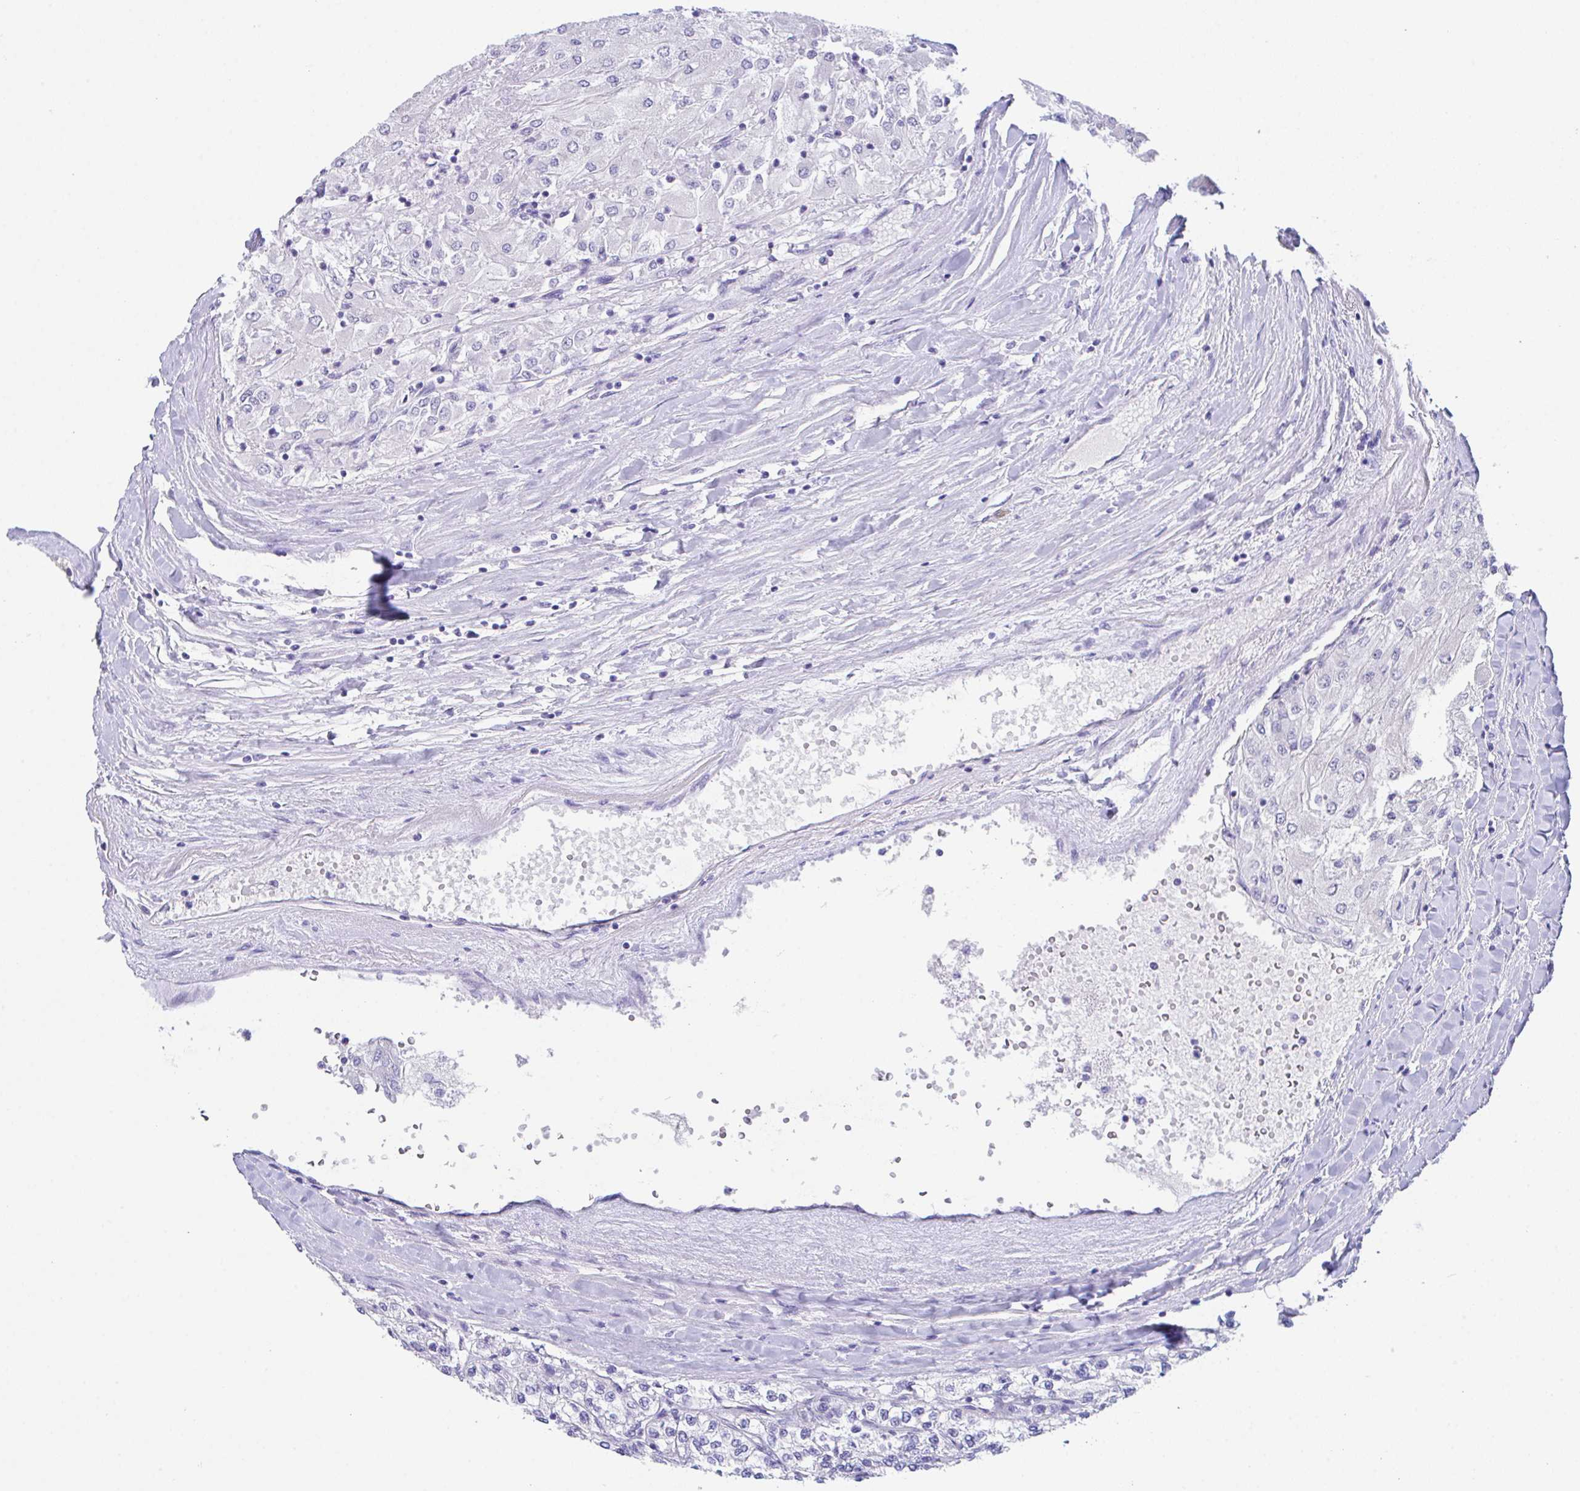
{"staining": {"intensity": "negative", "quantity": "none", "location": "none"}, "tissue": "renal cancer", "cell_type": "Tumor cells", "image_type": "cancer", "snomed": [{"axis": "morphology", "description": "Adenocarcinoma, NOS"}, {"axis": "topography", "description": "Kidney"}], "caption": "Renal cancer was stained to show a protein in brown. There is no significant staining in tumor cells.", "gene": "HACD4", "patient": {"sex": "male", "age": 80}}